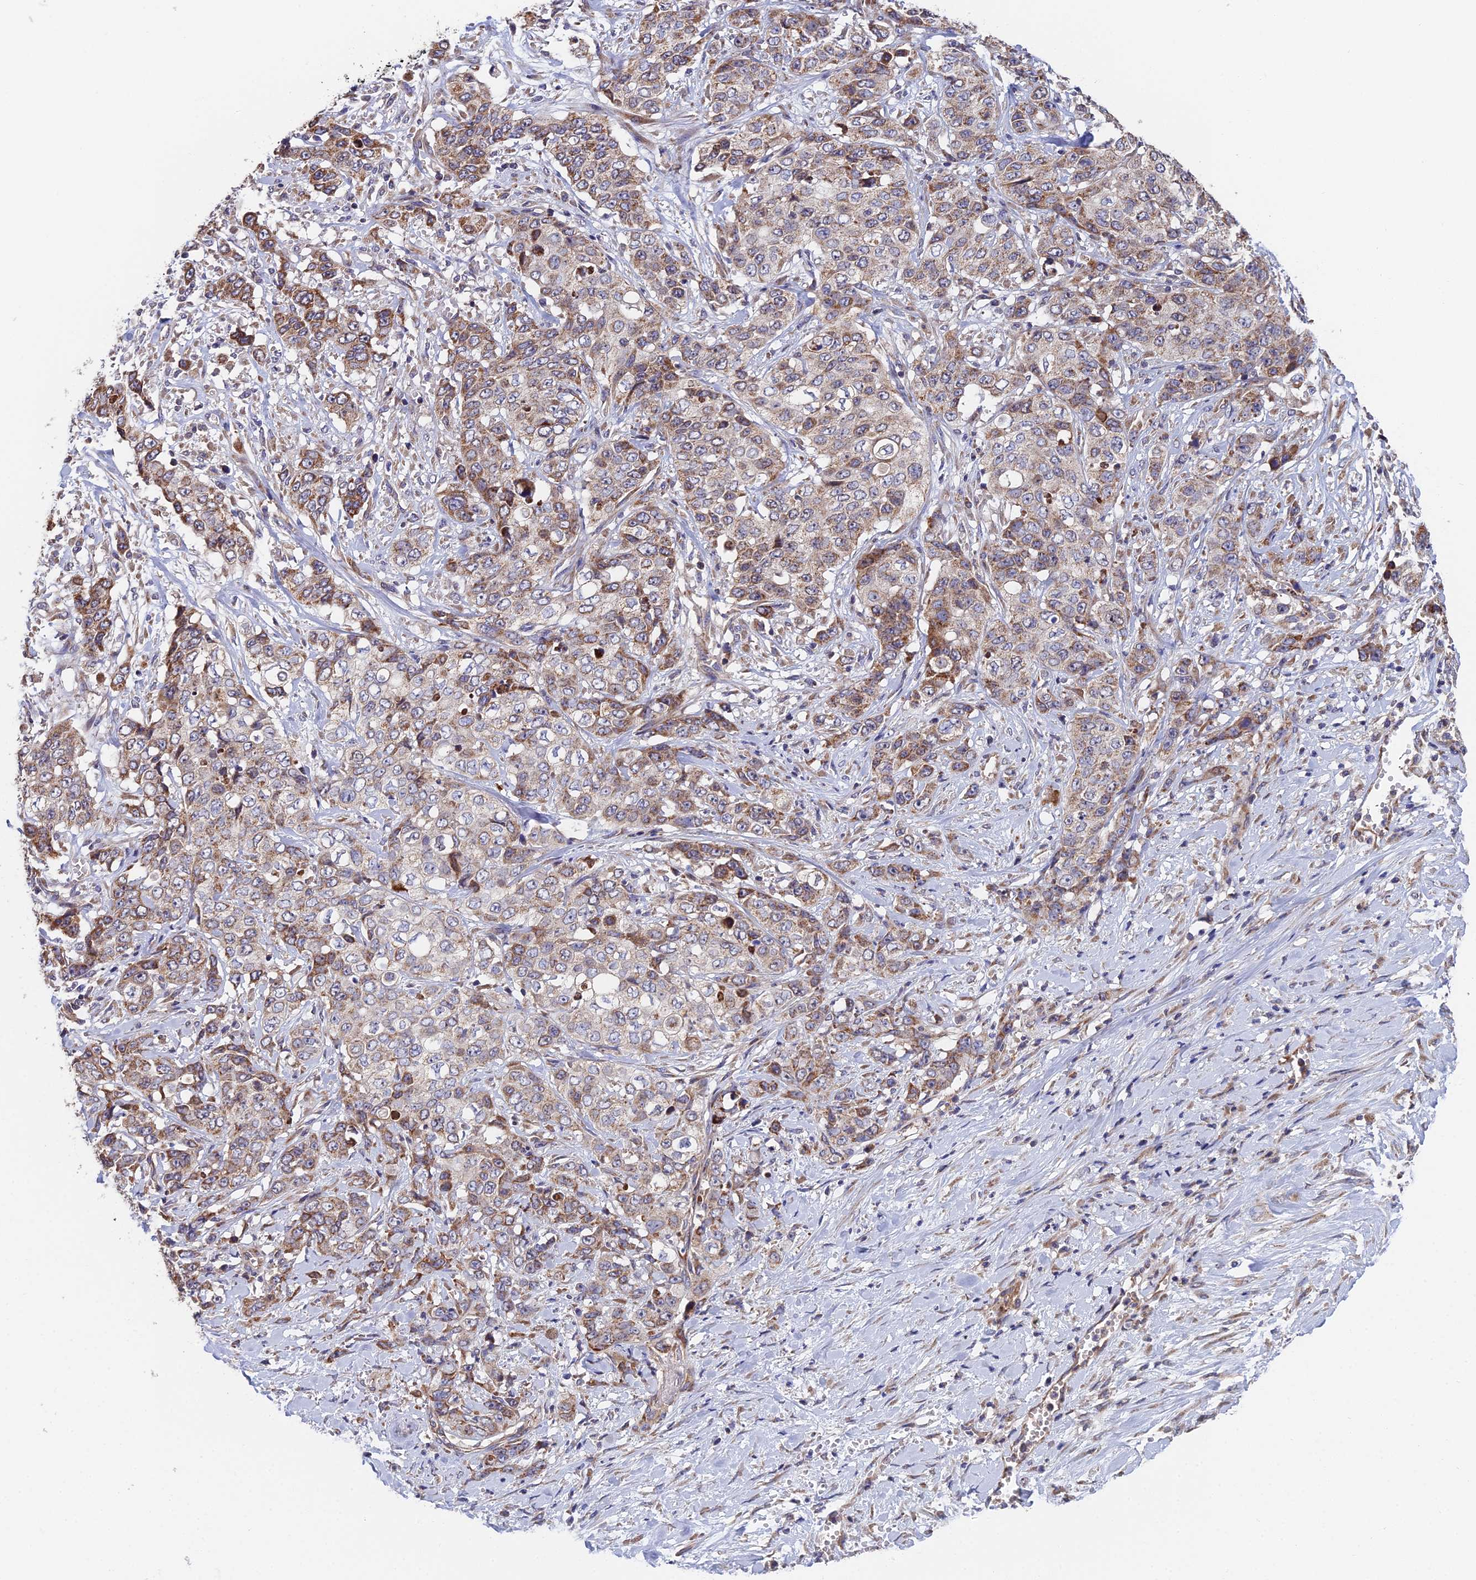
{"staining": {"intensity": "moderate", "quantity": "25%-75%", "location": "cytoplasmic/membranous"}, "tissue": "stomach cancer", "cell_type": "Tumor cells", "image_type": "cancer", "snomed": [{"axis": "morphology", "description": "Adenocarcinoma, NOS"}, {"axis": "topography", "description": "Stomach, upper"}], "caption": "Protein staining of stomach cancer tissue reveals moderate cytoplasmic/membranous staining in about 25%-75% of tumor cells. The staining was performed using DAB (3,3'-diaminobenzidine) to visualize the protein expression in brown, while the nuclei were stained in blue with hematoxylin (Magnification: 20x).", "gene": "ECSIT", "patient": {"sex": "male", "age": 62}}